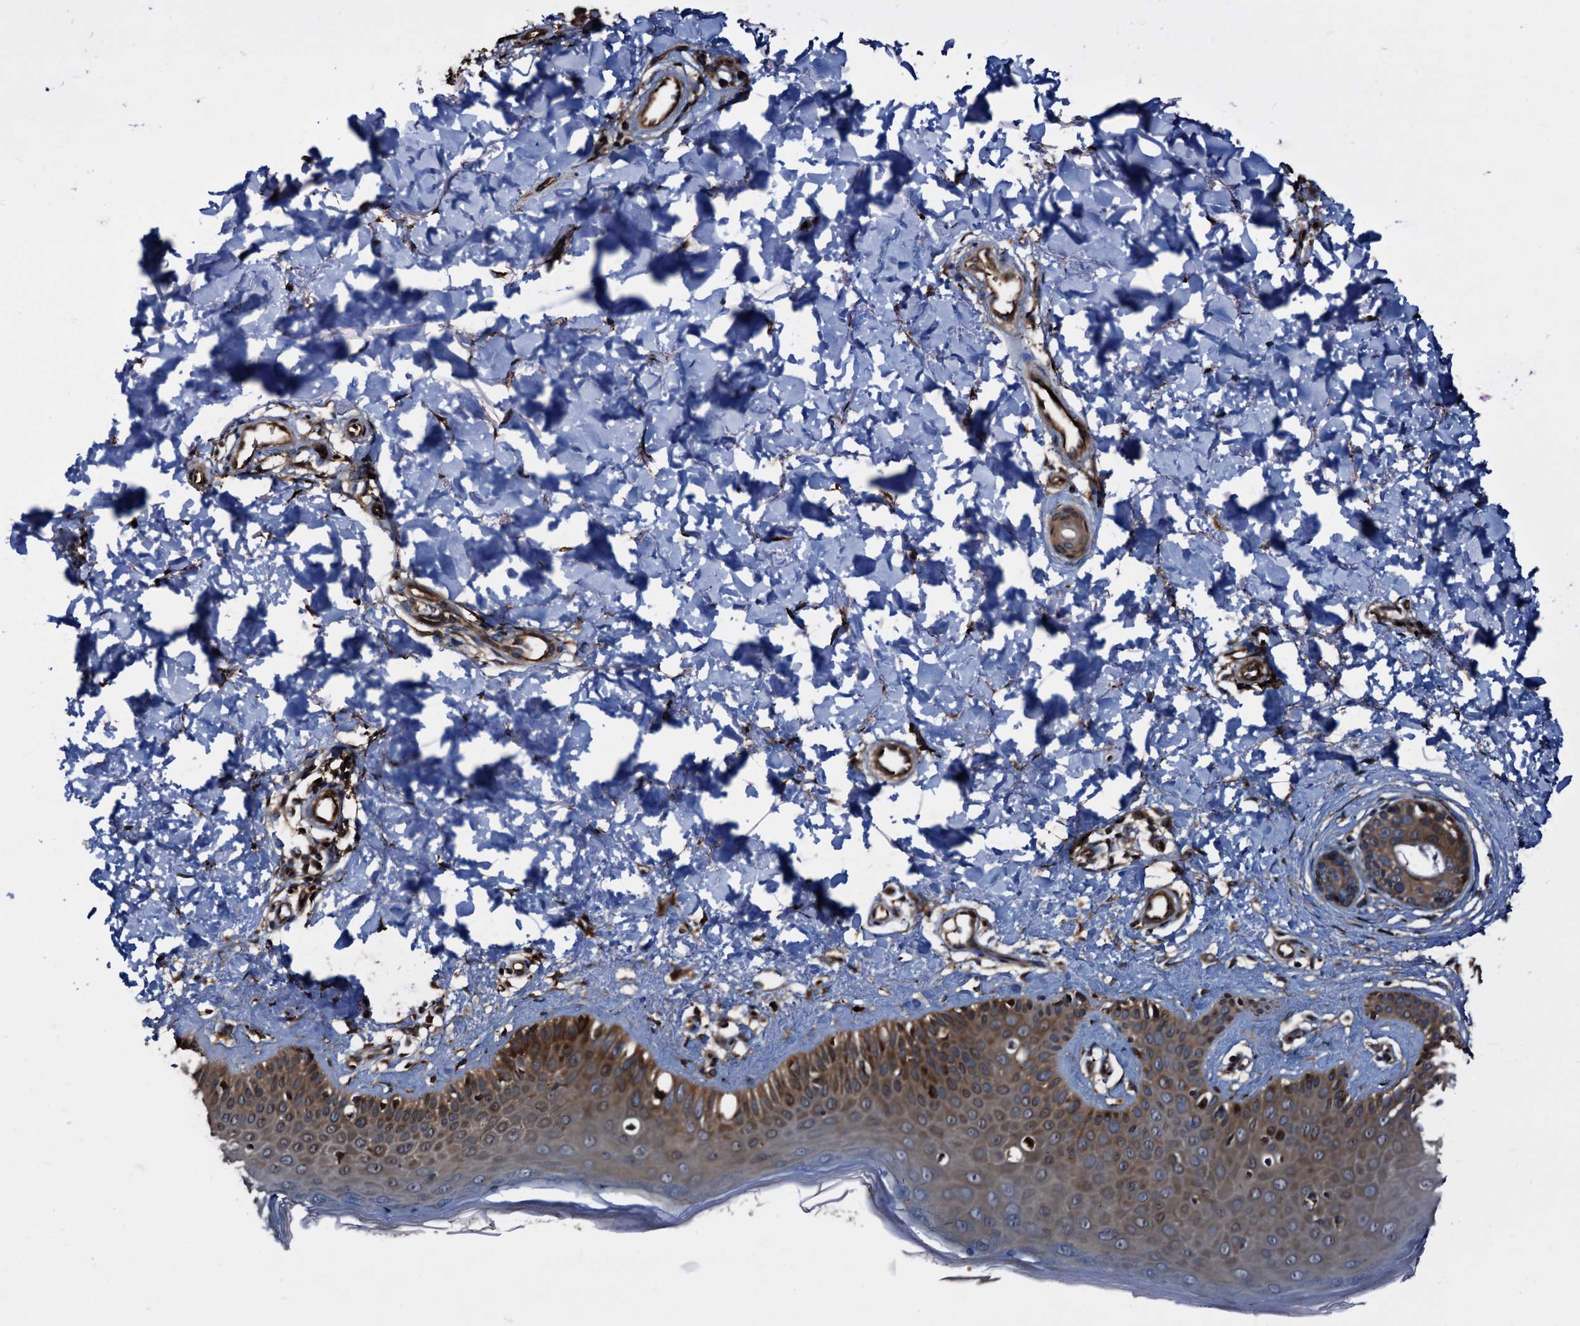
{"staining": {"intensity": "strong", "quantity": ">75%", "location": "cytoplasmic/membranous"}, "tissue": "skin", "cell_type": "Fibroblasts", "image_type": "normal", "snomed": [{"axis": "morphology", "description": "Normal tissue, NOS"}, {"axis": "topography", "description": "Skin"}], "caption": "Skin stained with DAB immunohistochemistry shows high levels of strong cytoplasmic/membranous positivity in approximately >75% of fibroblasts.", "gene": "PEX5", "patient": {"sex": "male", "age": 52}}